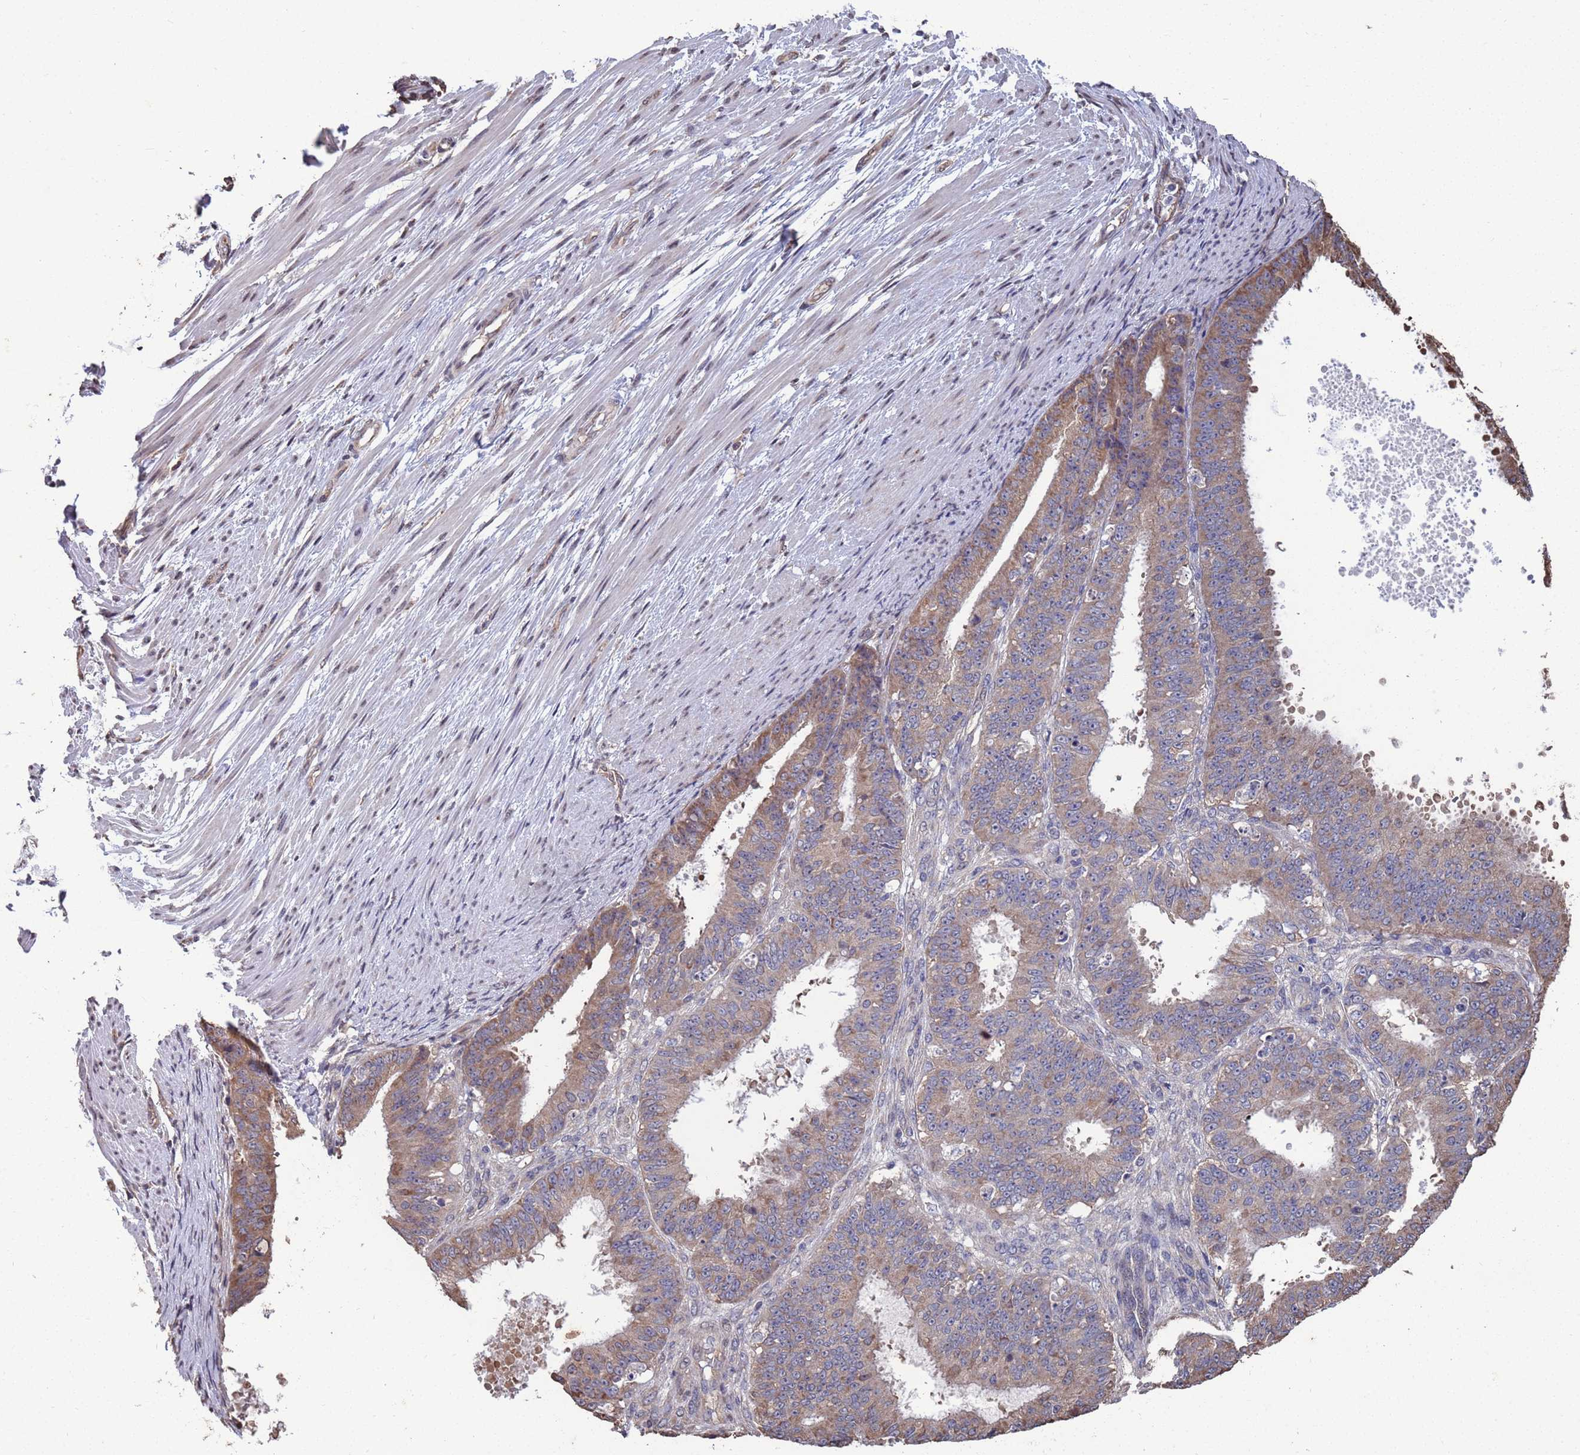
{"staining": {"intensity": "moderate", "quantity": ">75%", "location": "cytoplasmic/membranous"}, "tissue": "ovarian cancer", "cell_type": "Tumor cells", "image_type": "cancer", "snomed": [{"axis": "morphology", "description": "Carcinoma, endometroid"}, {"axis": "topography", "description": "Appendix"}, {"axis": "topography", "description": "Ovary"}], "caption": "IHC micrograph of neoplastic tissue: human ovarian cancer stained using immunohistochemistry reveals medium levels of moderate protein expression localized specifically in the cytoplasmic/membranous of tumor cells, appearing as a cytoplasmic/membranous brown color.", "gene": "CFAP119", "patient": {"sex": "female", "age": 42}}